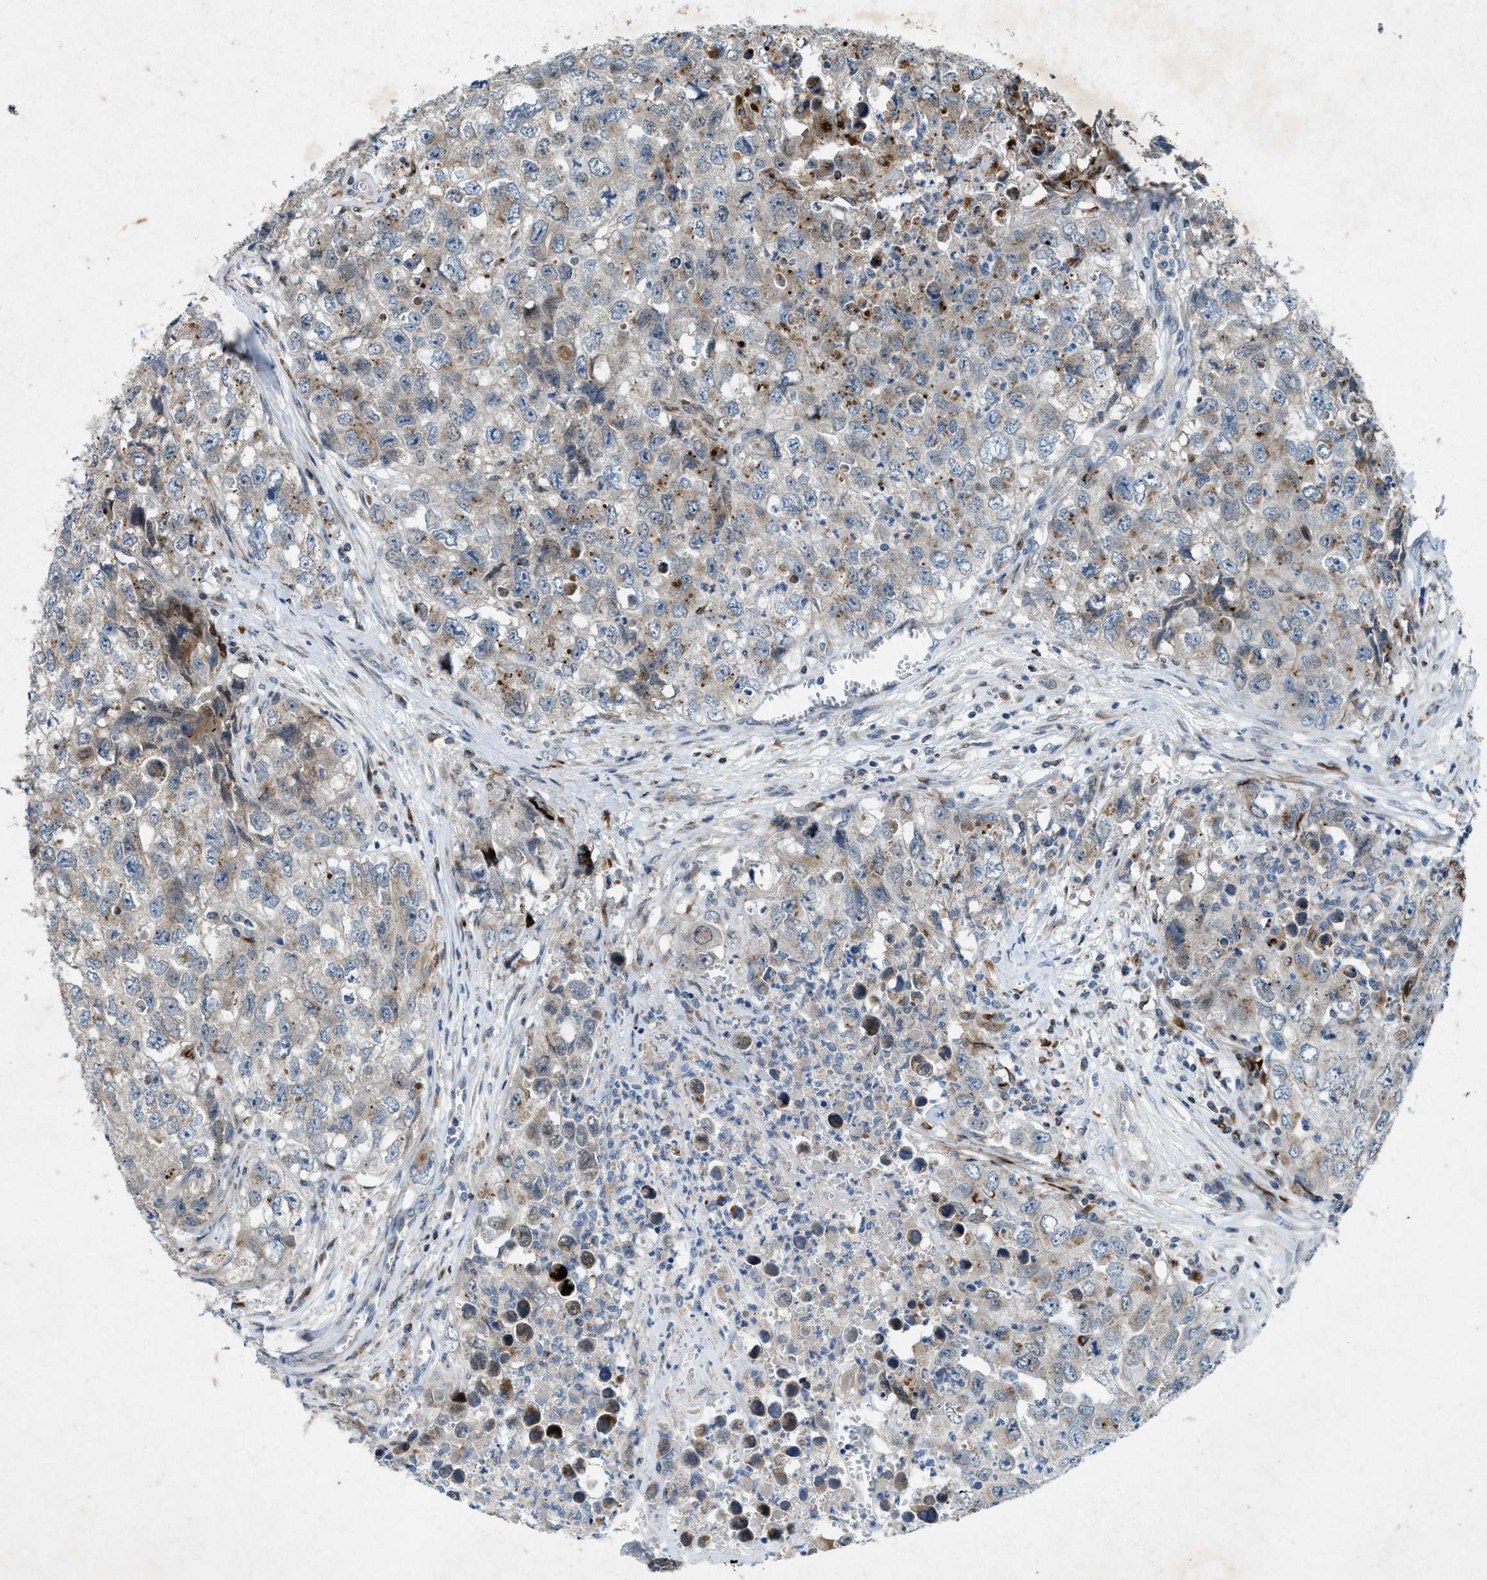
{"staining": {"intensity": "moderate", "quantity": "25%-75%", "location": "cytoplasmic/membranous"}, "tissue": "testis cancer", "cell_type": "Tumor cells", "image_type": "cancer", "snomed": [{"axis": "morphology", "description": "Seminoma, NOS"}, {"axis": "morphology", "description": "Carcinoma, Embryonal, NOS"}, {"axis": "topography", "description": "Testis"}], "caption": "This image reveals testis cancer (seminoma) stained with immunohistochemistry to label a protein in brown. The cytoplasmic/membranous of tumor cells show moderate positivity for the protein. Nuclei are counter-stained blue.", "gene": "URGCP", "patient": {"sex": "male", "age": 43}}